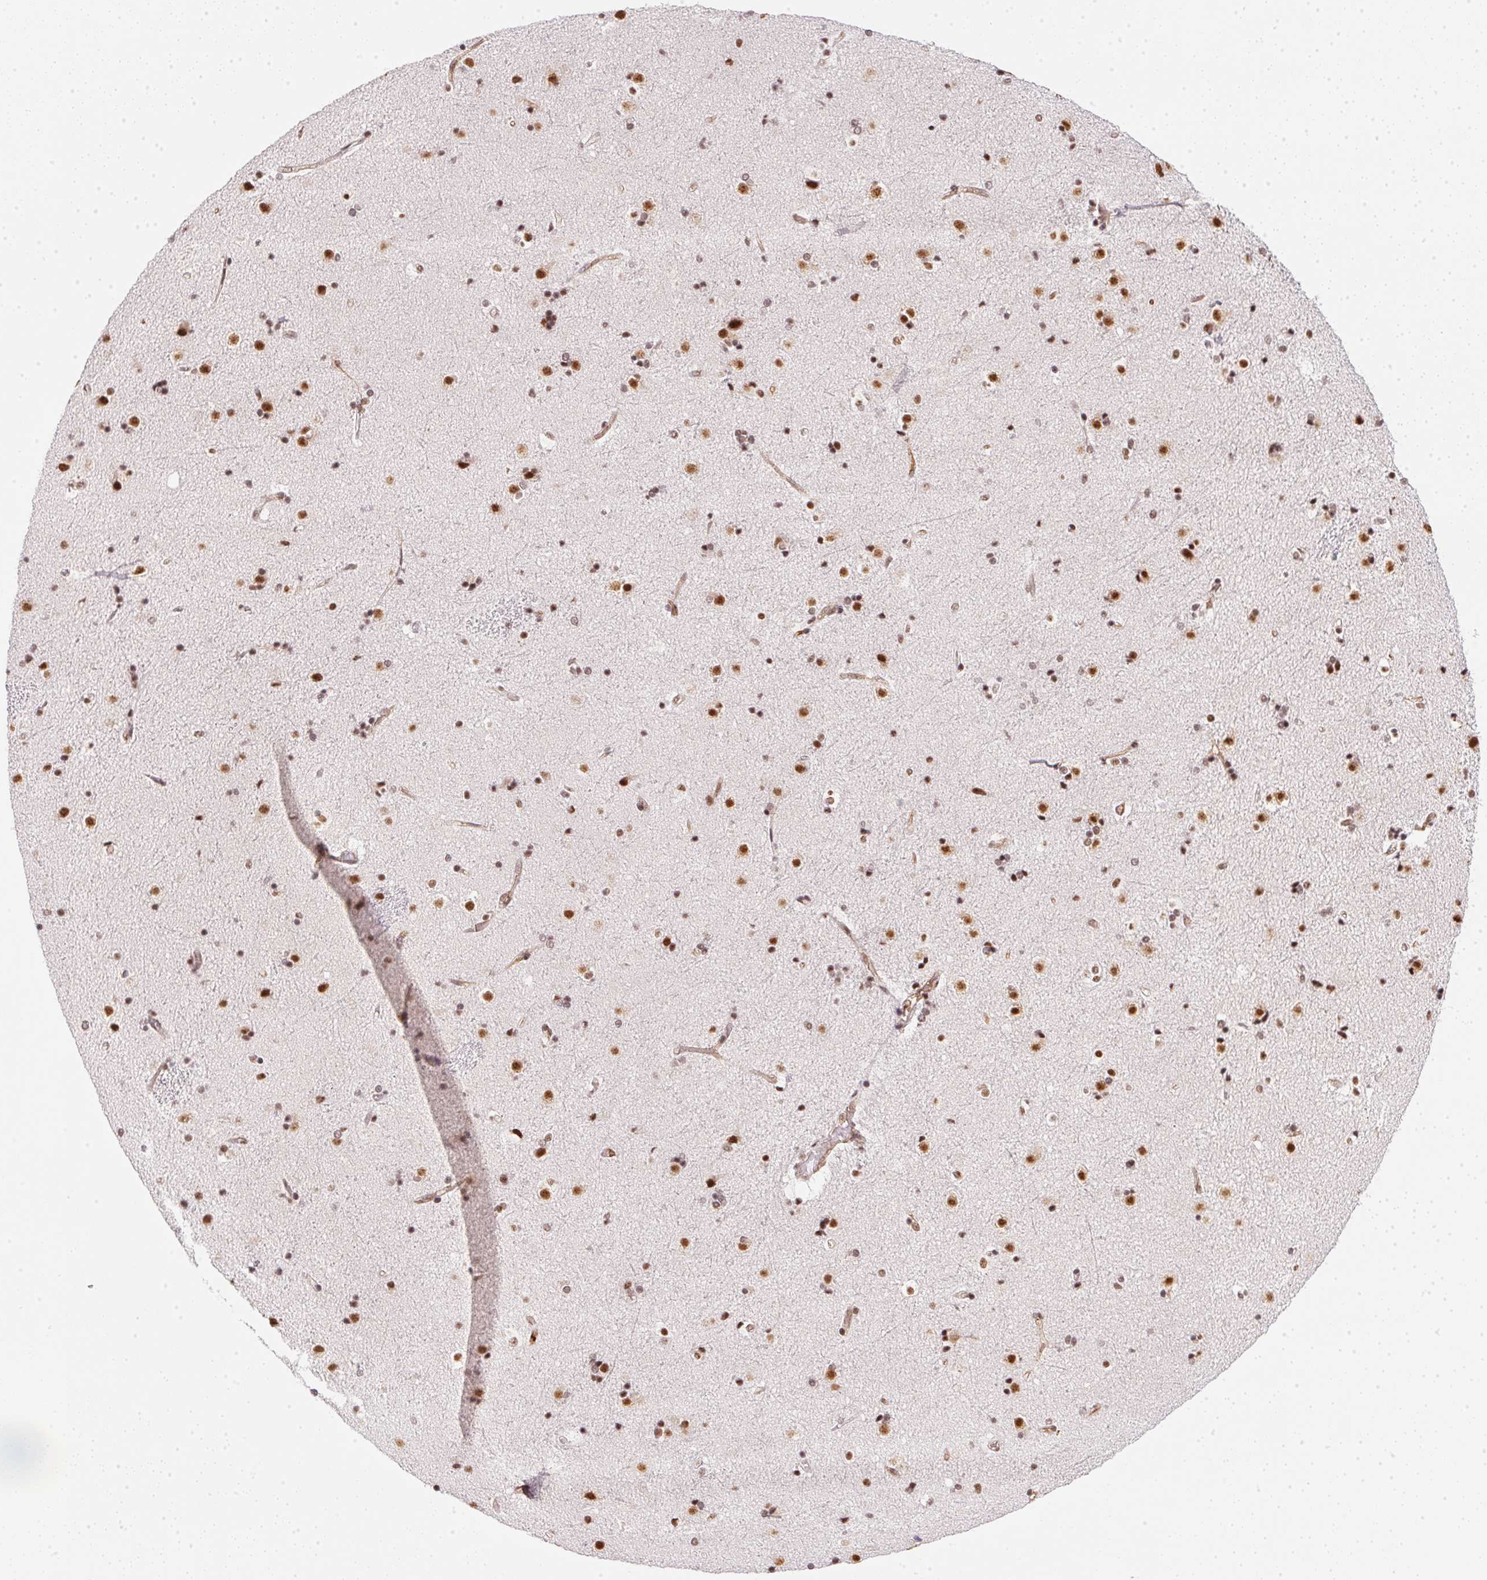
{"staining": {"intensity": "strong", "quantity": "25%-75%", "location": "nuclear"}, "tissue": "caudate", "cell_type": "Glial cells", "image_type": "normal", "snomed": [{"axis": "morphology", "description": "Normal tissue, NOS"}, {"axis": "topography", "description": "Lateral ventricle wall"}], "caption": "High-power microscopy captured an immunohistochemistry histopathology image of unremarkable caudate, revealing strong nuclear expression in about 25%-75% of glial cells. (DAB IHC with brightfield microscopy, high magnification).", "gene": "SRSF7", "patient": {"sex": "female", "age": 71}}